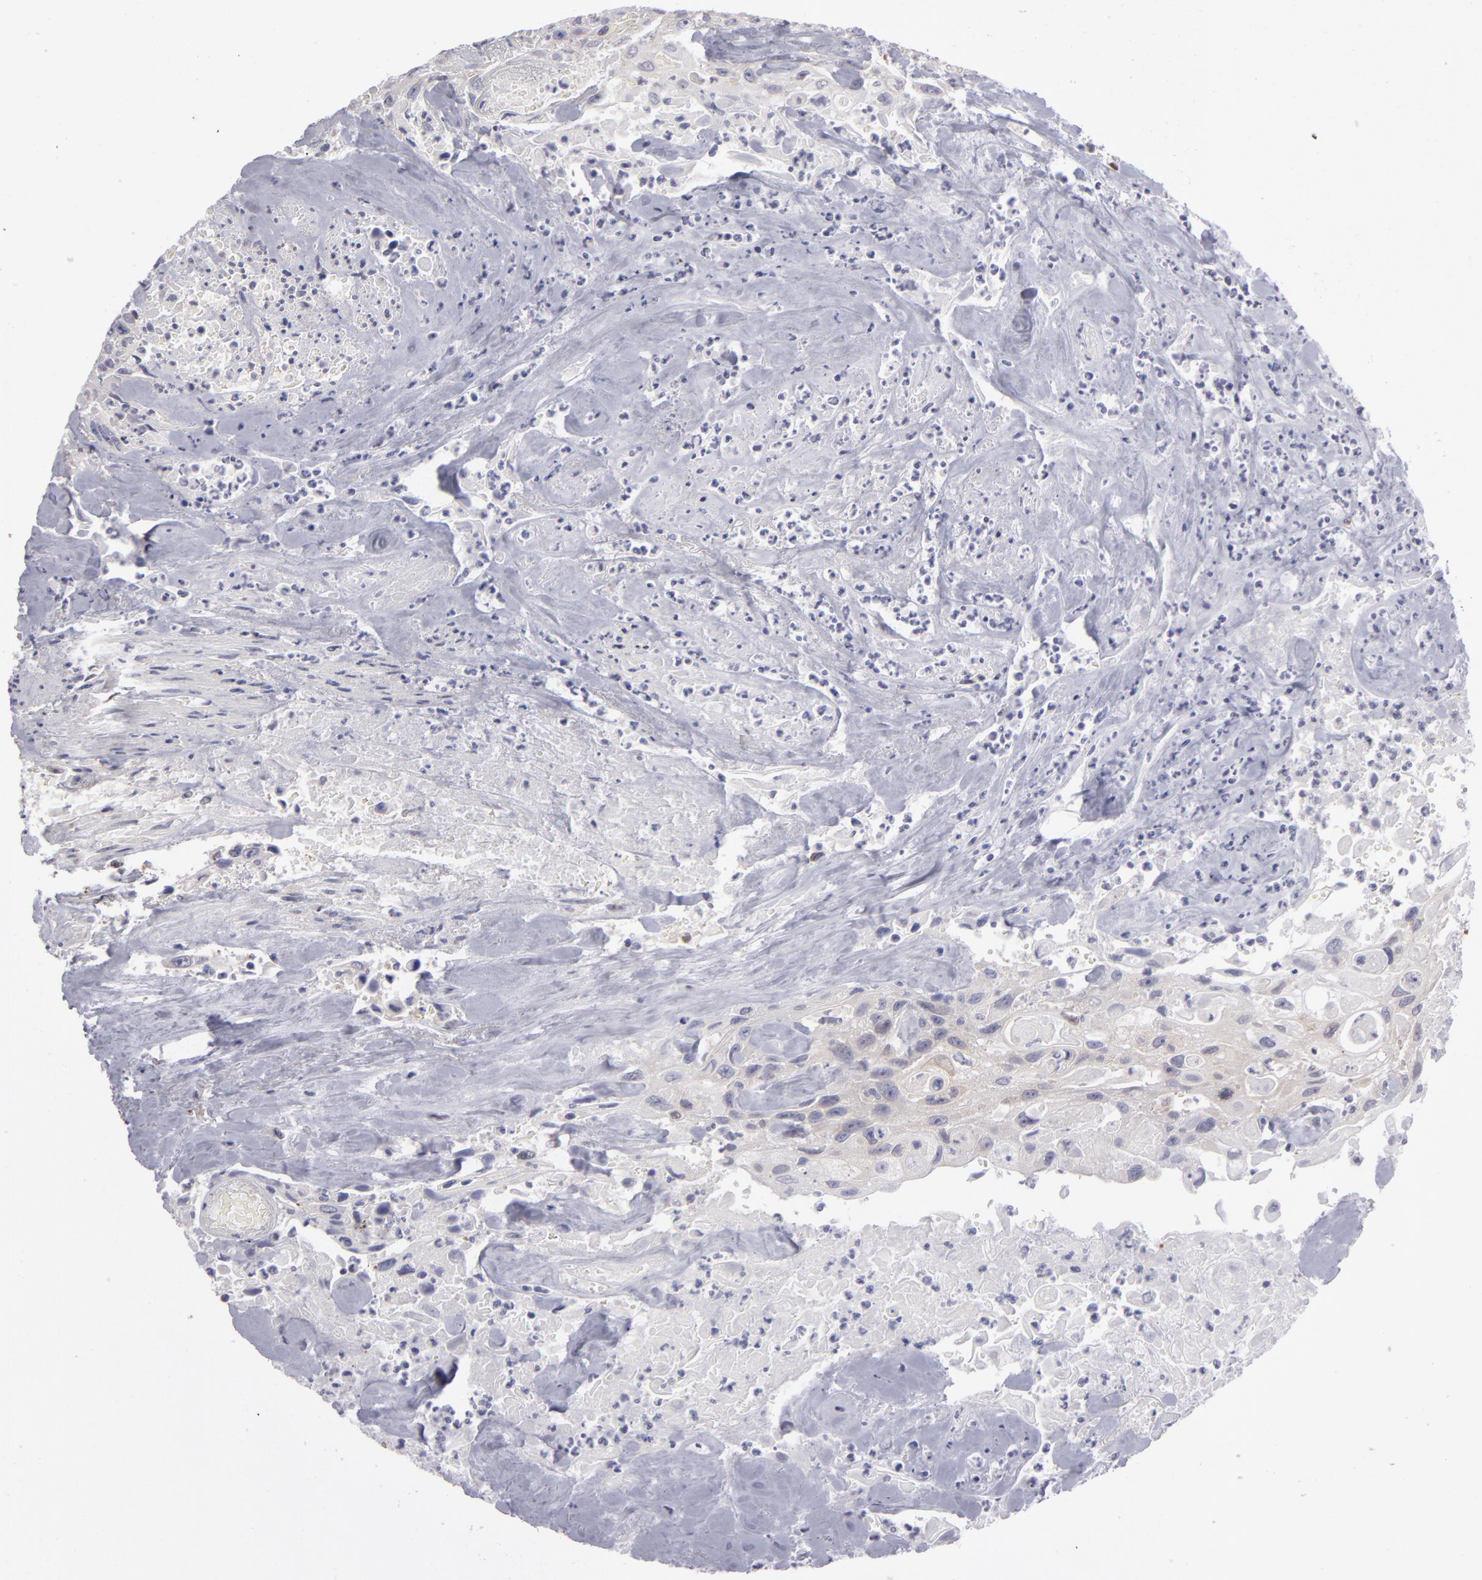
{"staining": {"intensity": "weak", "quantity": ">75%", "location": "cytoplasmic/membranous"}, "tissue": "urothelial cancer", "cell_type": "Tumor cells", "image_type": "cancer", "snomed": [{"axis": "morphology", "description": "Urothelial carcinoma, High grade"}, {"axis": "topography", "description": "Urinary bladder"}], "caption": "Tumor cells exhibit low levels of weak cytoplasmic/membranous positivity in approximately >75% of cells in human urothelial cancer.", "gene": "ZNF229", "patient": {"sex": "female", "age": 84}}